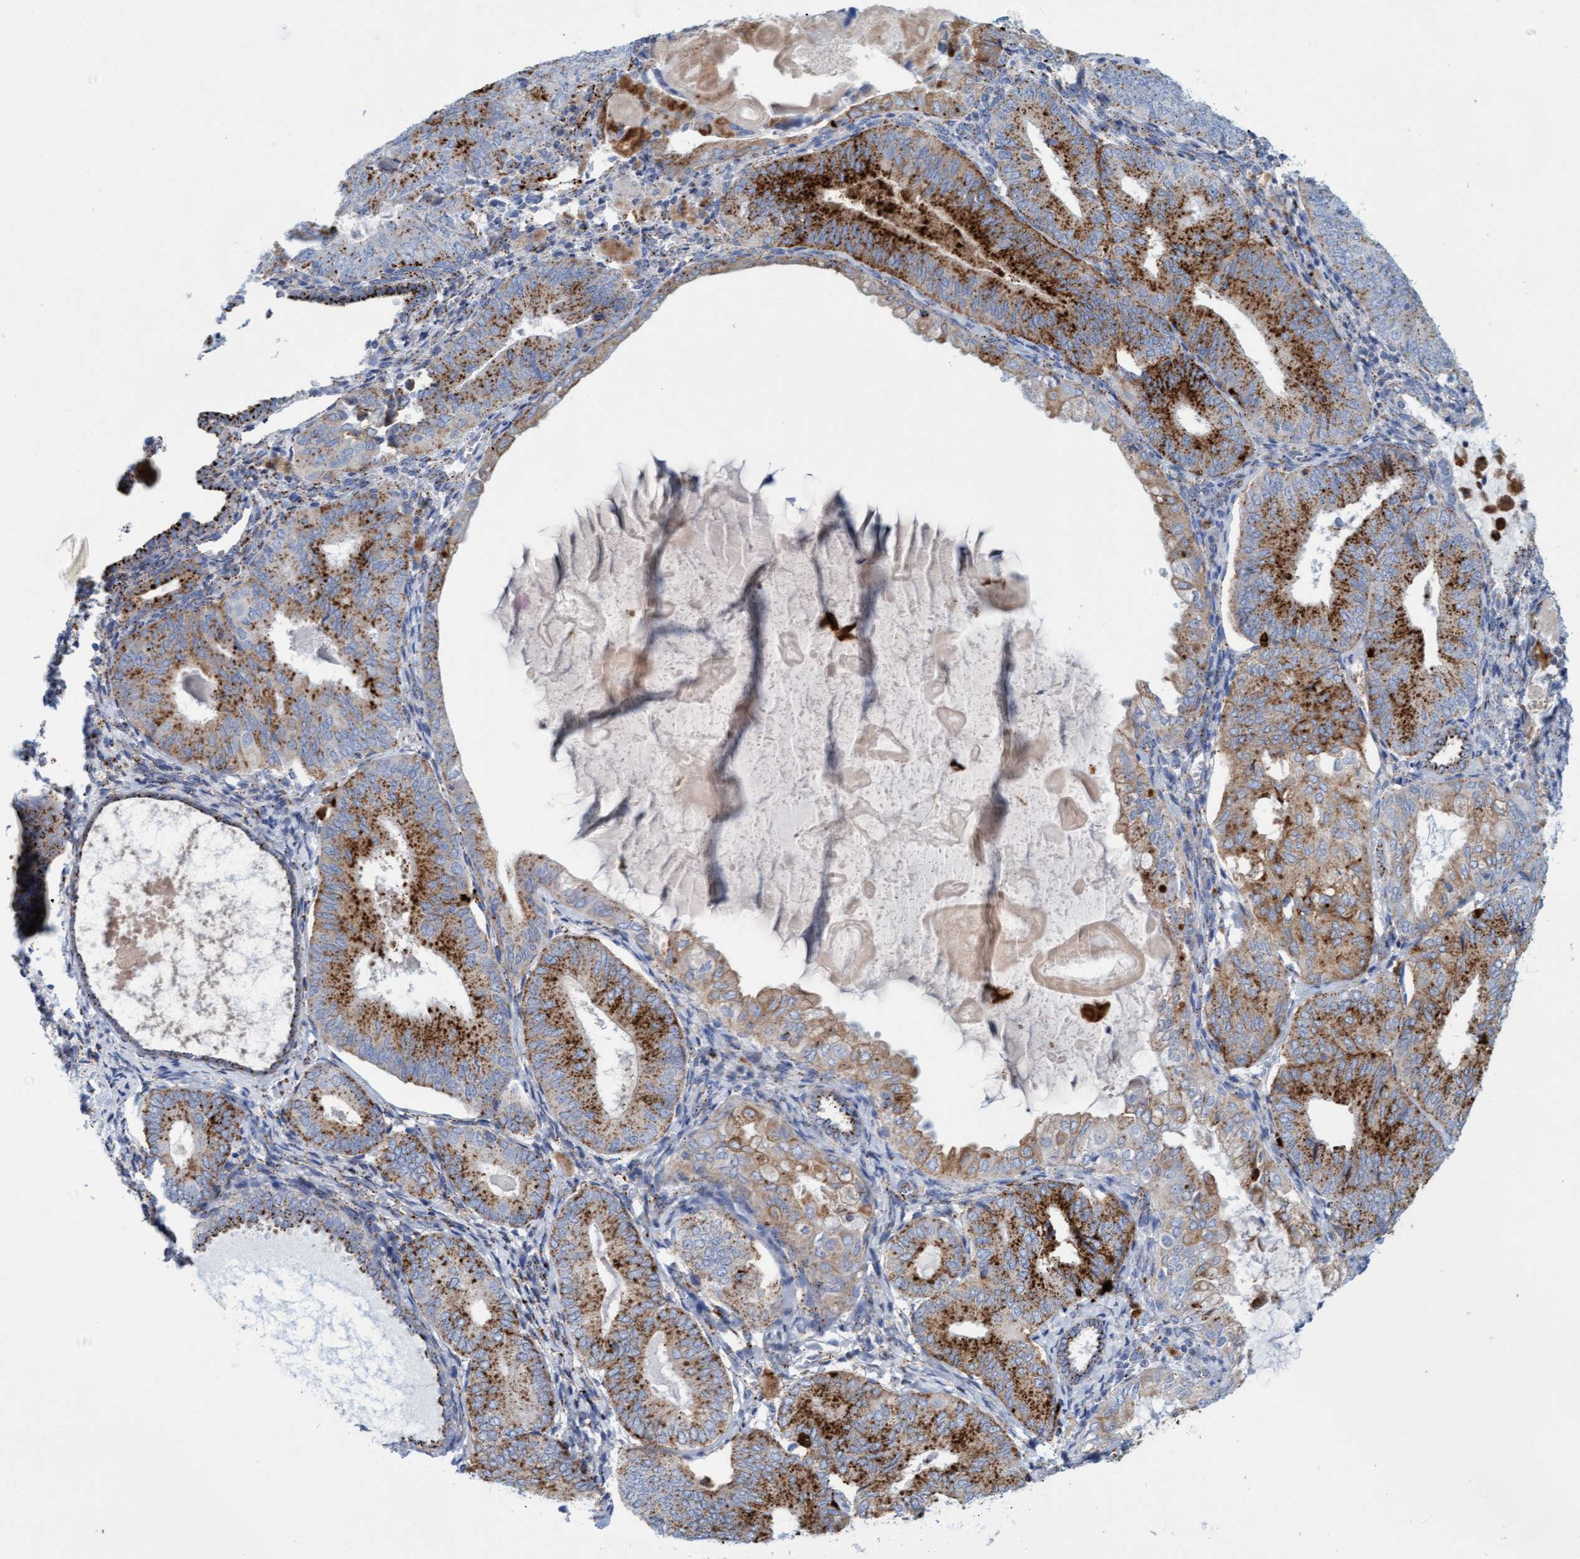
{"staining": {"intensity": "strong", "quantity": ">75%", "location": "cytoplasmic/membranous"}, "tissue": "endometrial cancer", "cell_type": "Tumor cells", "image_type": "cancer", "snomed": [{"axis": "morphology", "description": "Adenocarcinoma, NOS"}, {"axis": "topography", "description": "Endometrium"}], "caption": "This is a micrograph of immunohistochemistry (IHC) staining of endometrial adenocarcinoma, which shows strong staining in the cytoplasmic/membranous of tumor cells.", "gene": "SGSH", "patient": {"sex": "female", "age": 81}}